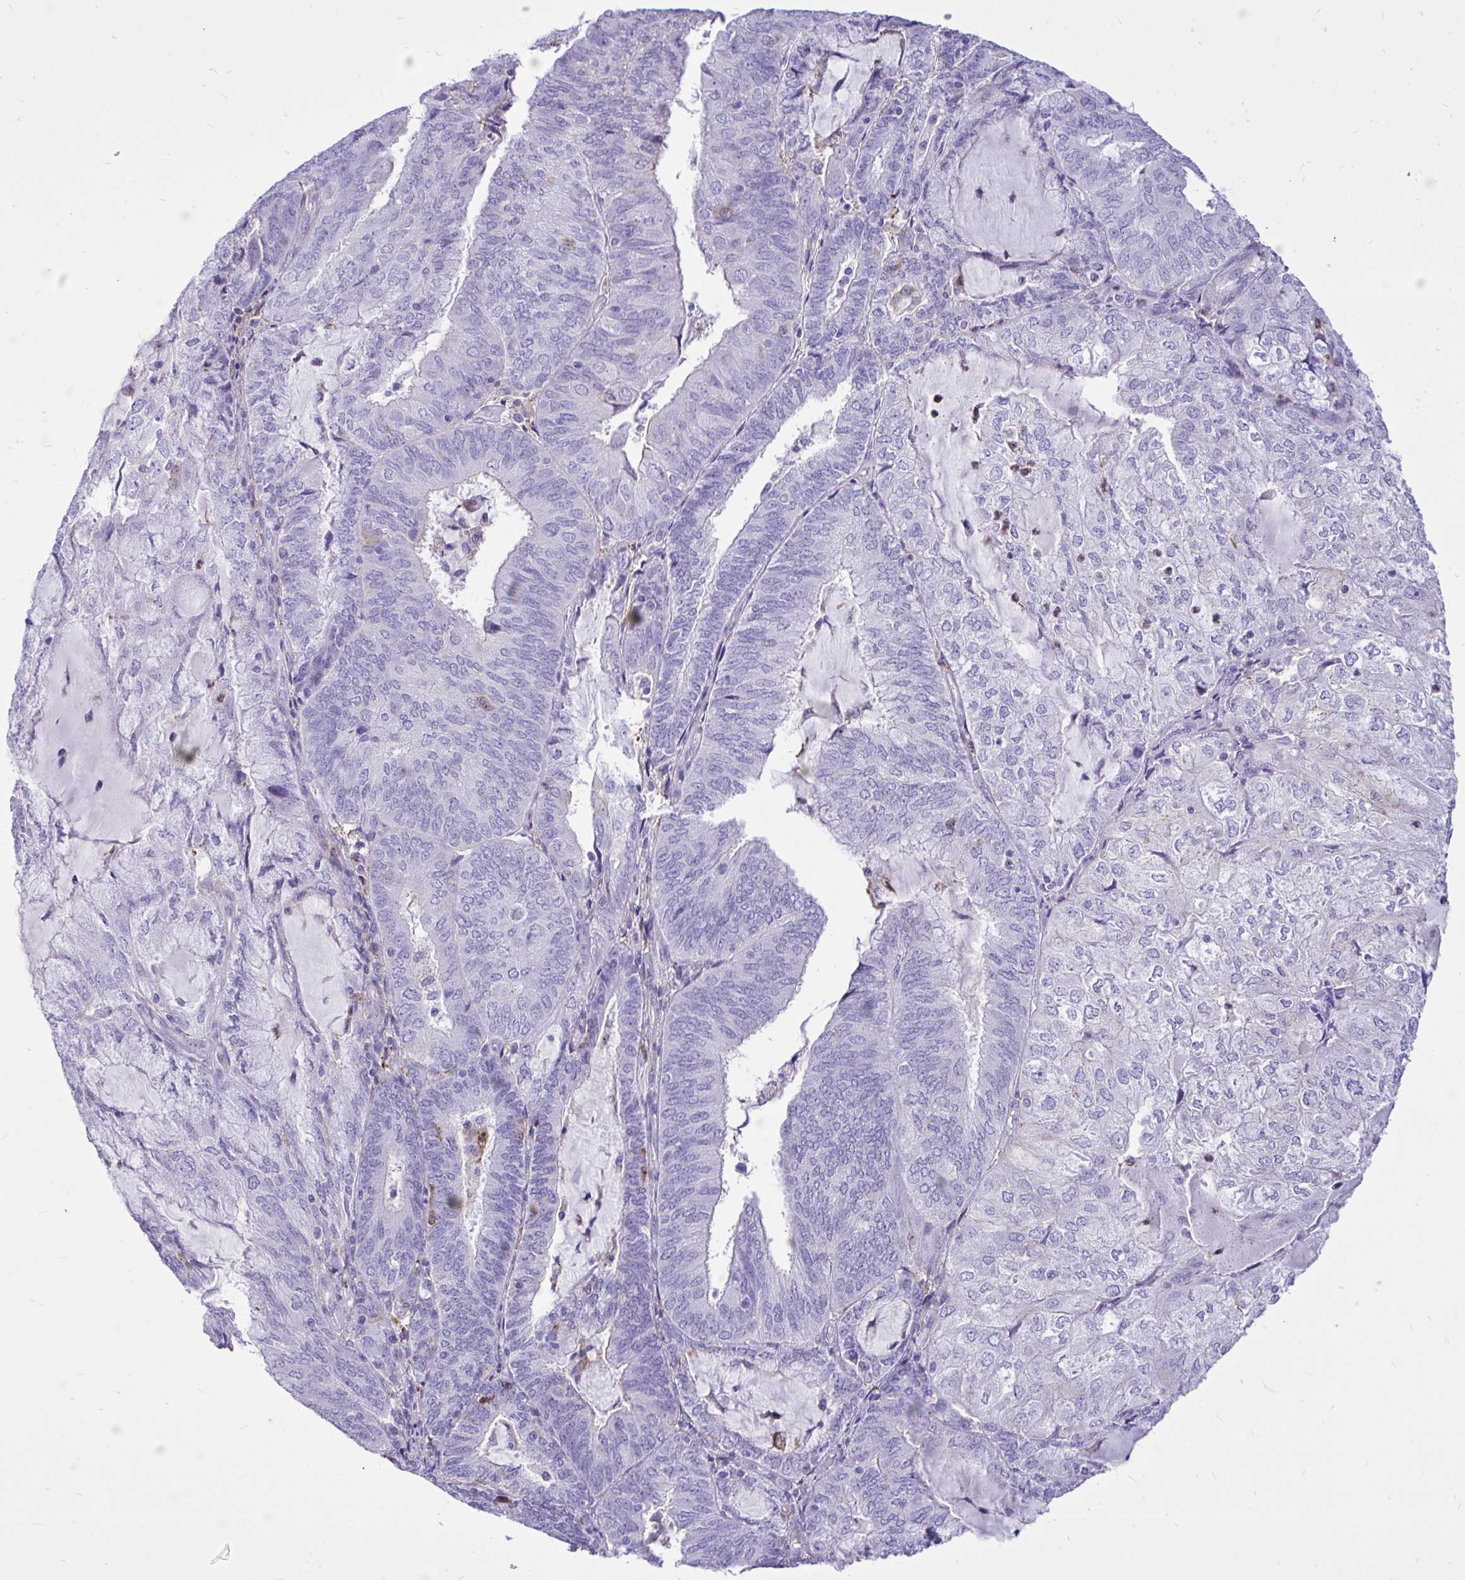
{"staining": {"intensity": "negative", "quantity": "none", "location": "none"}, "tissue": "endometrial cancer", "cell_type": "Tumor cells", "image_type": "cancer", "snomed": [{"axis": "morphology", "description": "Adenocarcinoma, NOS"}, {"axis": "topography", "description": "Endometrium"}], "caption": "Image shows no significant protein expression in tumor cells of endometrial adenocarcinoma. (DAB (3,3'-diaminobenzidine) IHC with hematoxylin counter stain).", "gene": "TLR7", "patient": {"sex": "female", "age": 81}}